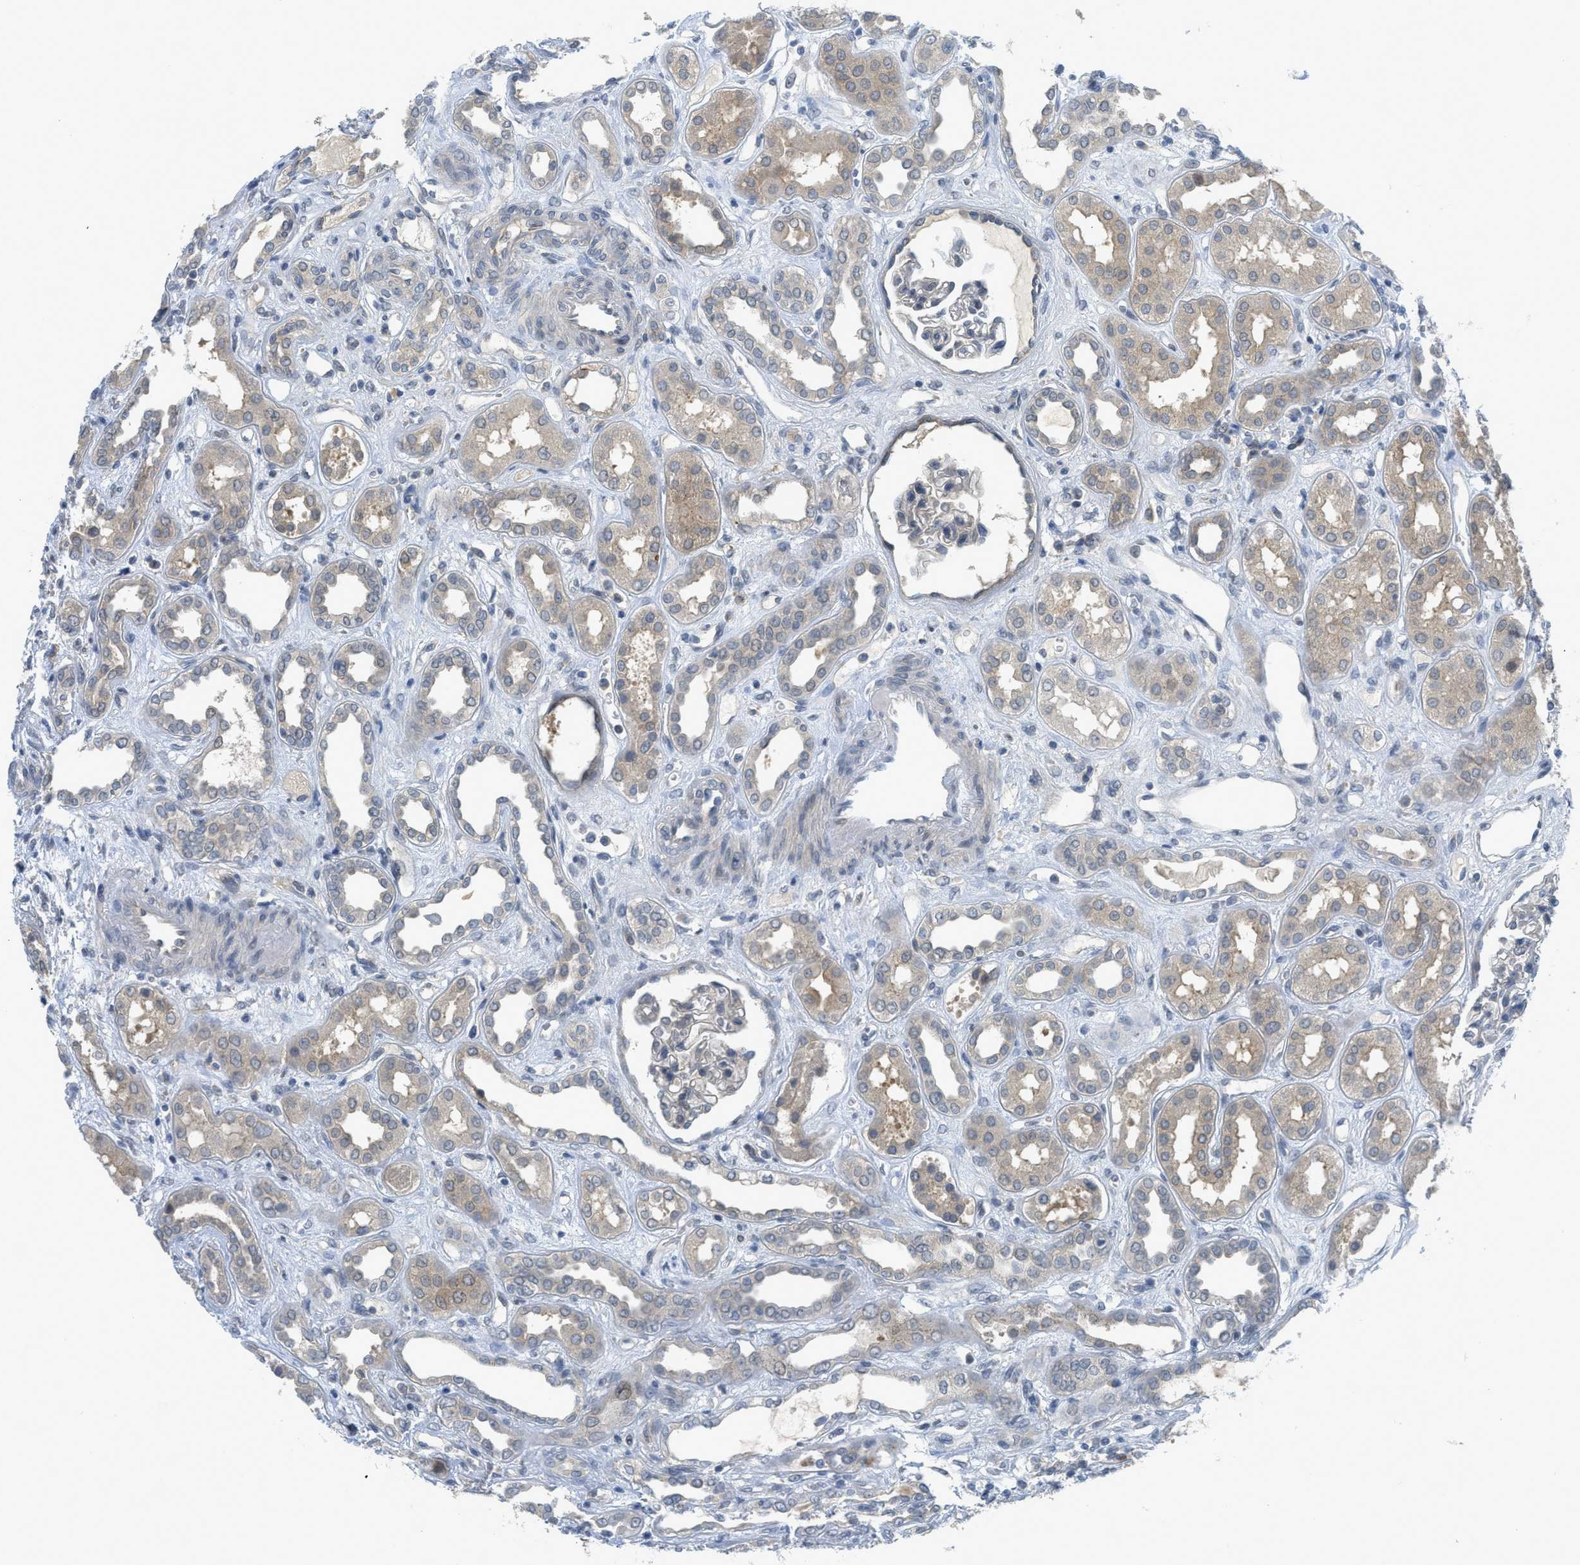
{"staining": {"intensity": "negative", "quantity": "none", "location": "none"}, "tissue": "kidney", "cell_type": "Cells in glomeruli", "image_type": "normal", "snomed": [{"axis": "morphology", "description": "Normal tissue, NOS"}, {"axis": "topography", "description": "Kidney"}], "caption": "This is an immunohistochemistry (IHC) photomicrograph of normal kidney. There is no staining in cells in glomeruli.", "gene": "TNFAIP1", "patient": {"sex": "male", "age": 59}}